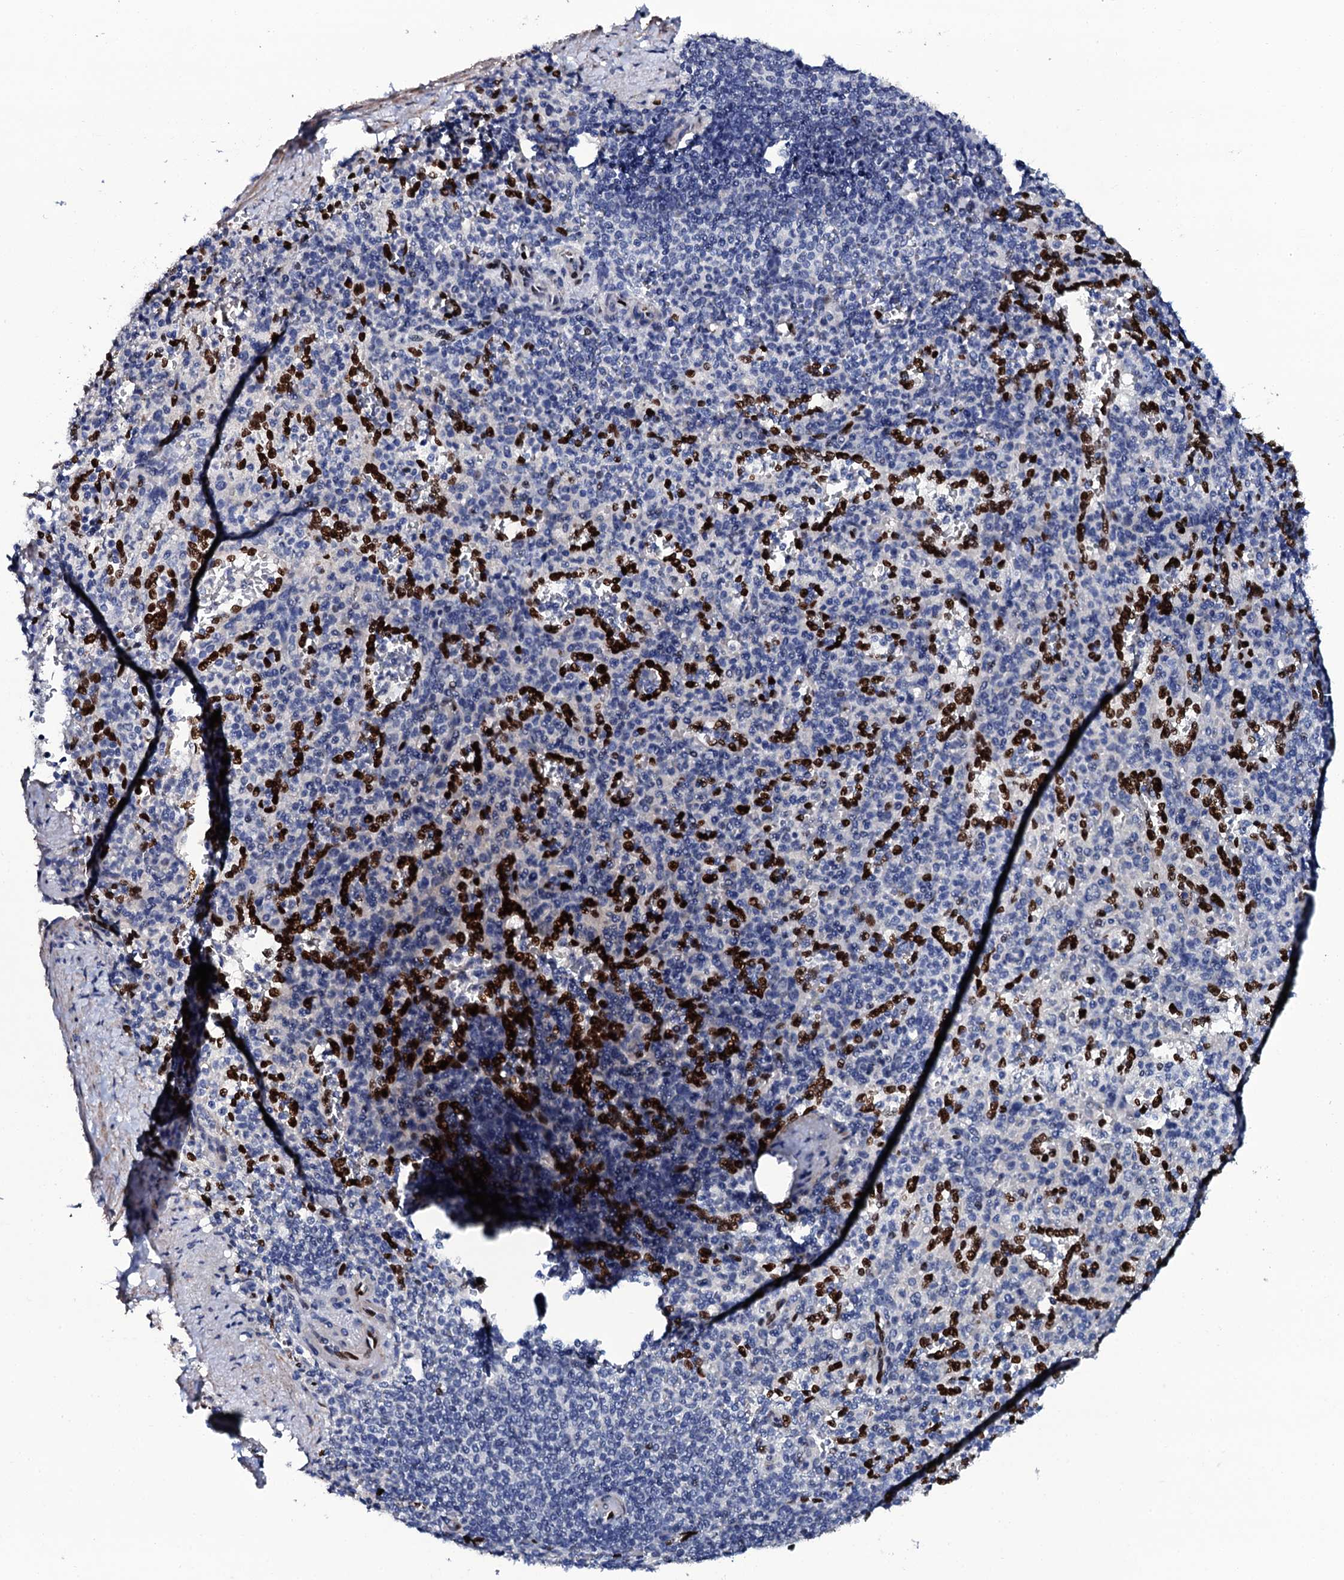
{"staining": {"intensity": "strong", "quantity": "25%-75%", "location": "nuclear"}, "tissue": "spleen", "cell_type": "Cells in red pulp", "image_type": "normal", "snomed": [{"axis": "morphology", "description": "Normal tissue, NOS"}, {"axis": "topography", "description": "Spleen"}], "caption": "Normal spleen was stained to show a protein in brown. There is high levels of strong nuclear expression in about 25%-75% of cells in red pulp.", "gene": "NPM2", "patient": {"sex": "female", "age": 74}}